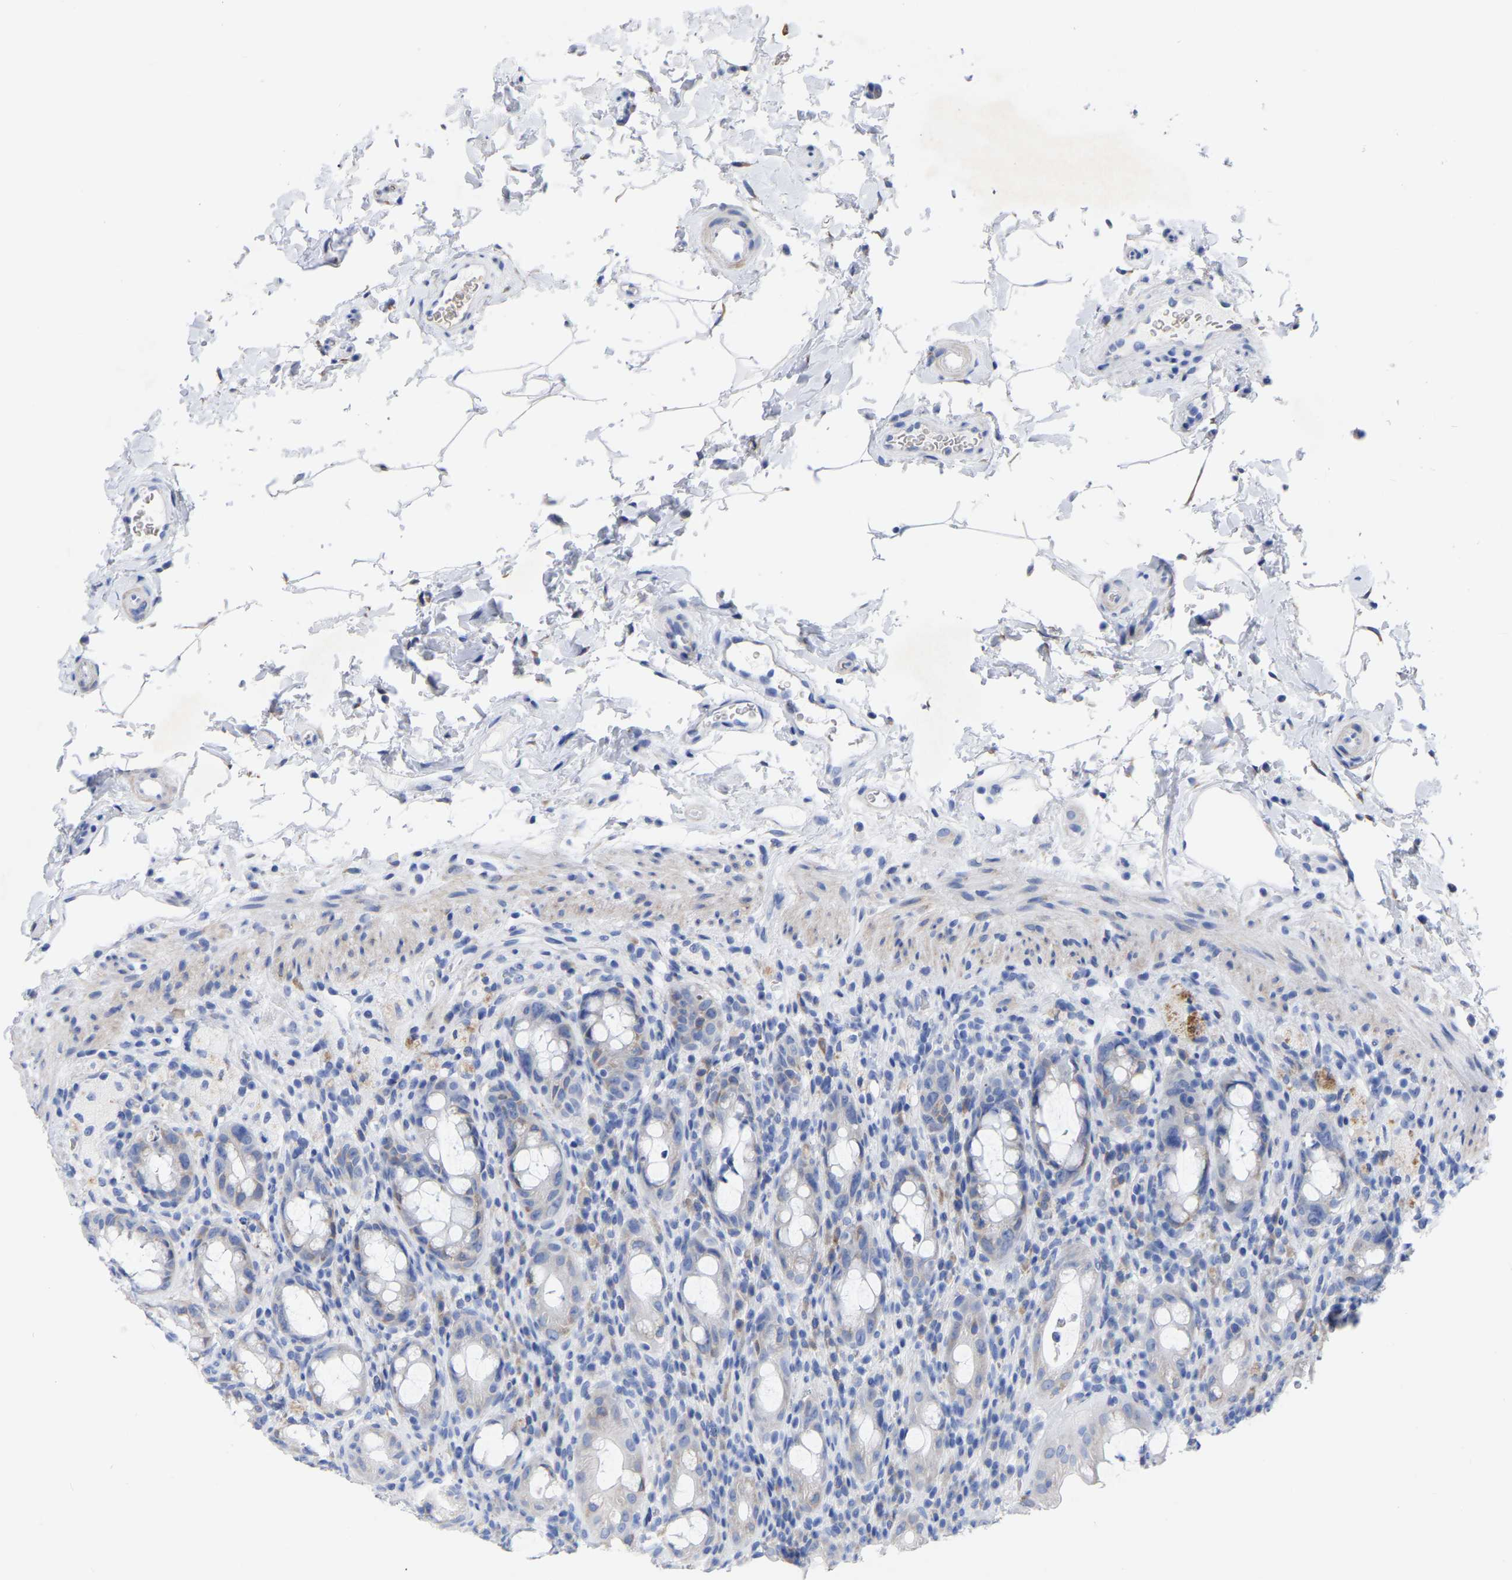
{"staining": {"intensity": "weak", "quantity": "<25%", "location": "cytoplasmic/membranous"}, "tissue": "rectum", "cell_type": "Glandular cells", "image_type": "normal", "snomed": [{"axis": "morphology", "description": "Normal tissue, NOS"}, {"axis": "topography", "description": "Rectum"}], "caption": "Immunohistochemistry histopathology image of normal rectum: human rectum stained with DAB exhibits no significant protein expression in glandular cells. (Stains: DAB immunohistochemistry with hematoxylin counter stain, Microscopy: brightfield microscopy at high magnification).", "gene": "GDF3", "patient": {"sex": "male", "age": 44}}